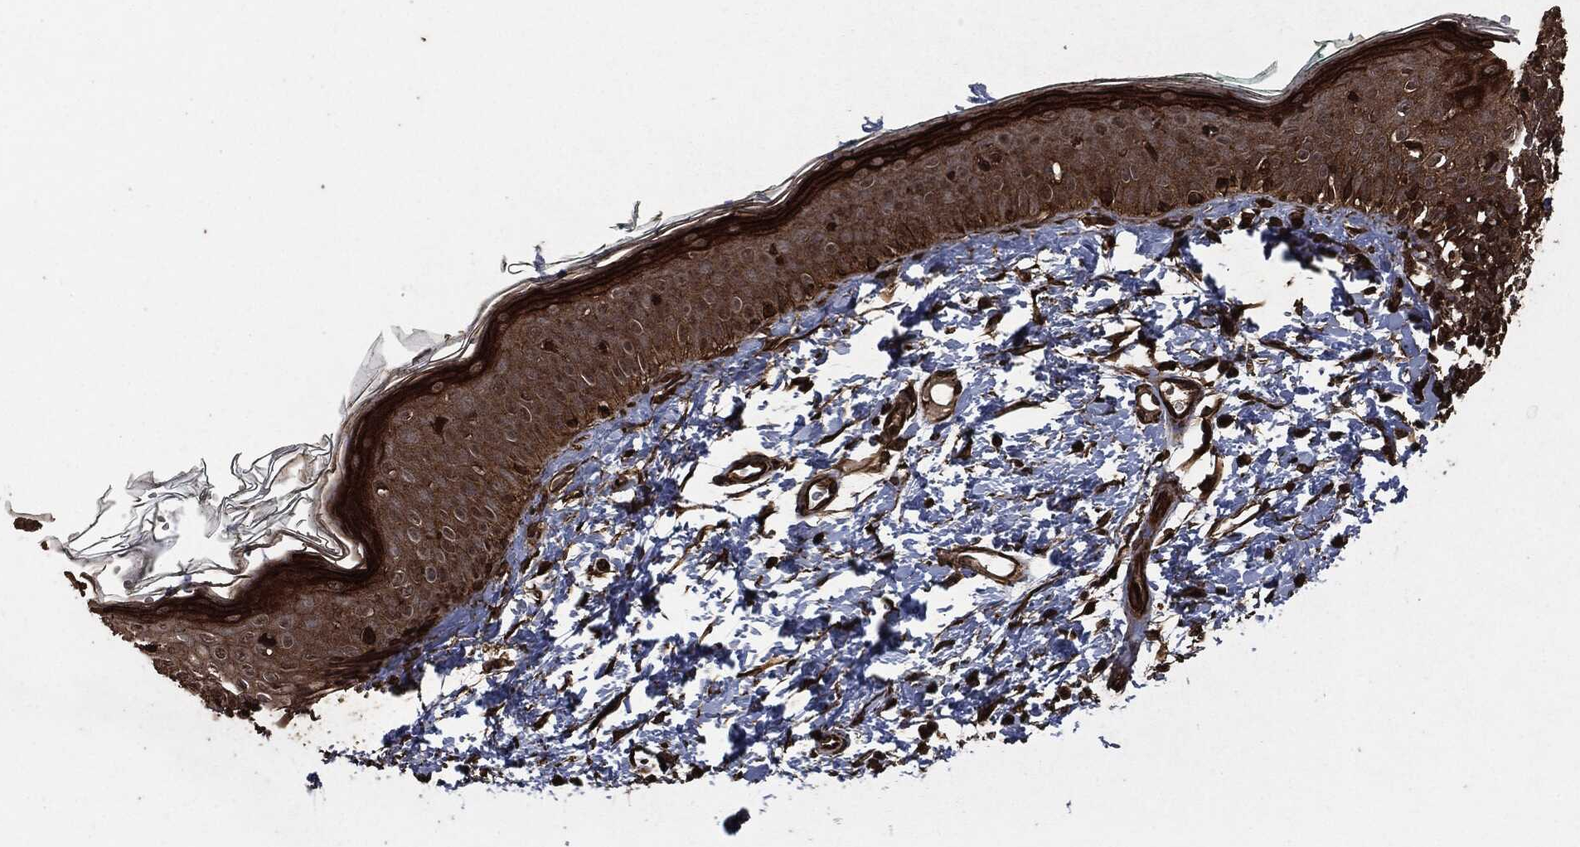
{"staining": {"intensity": "strong", "quantity": ">75%", "location": "cytoplasmic/membranous,nuclear"}, "tissue": "skin", "cell_type": "Fibroblasts", "image_type": "normal", "snomed": [{"axis": "morphology", "description": "Normal tissue, NOS"}, {"axis": "morphology", "description": "Basal cell carcinoma"}, {"axis": "topography", "description": "Skin"}], "caption": "A high-resolution histopathology image shows IHC staining of unremarkable skin, which reveals strong cytoplasmic/membranous,nuclear staining in approximately >75% of fibroblasts.", "gene": "HRAS", "patient": {"sex": "male", "age": 33}}